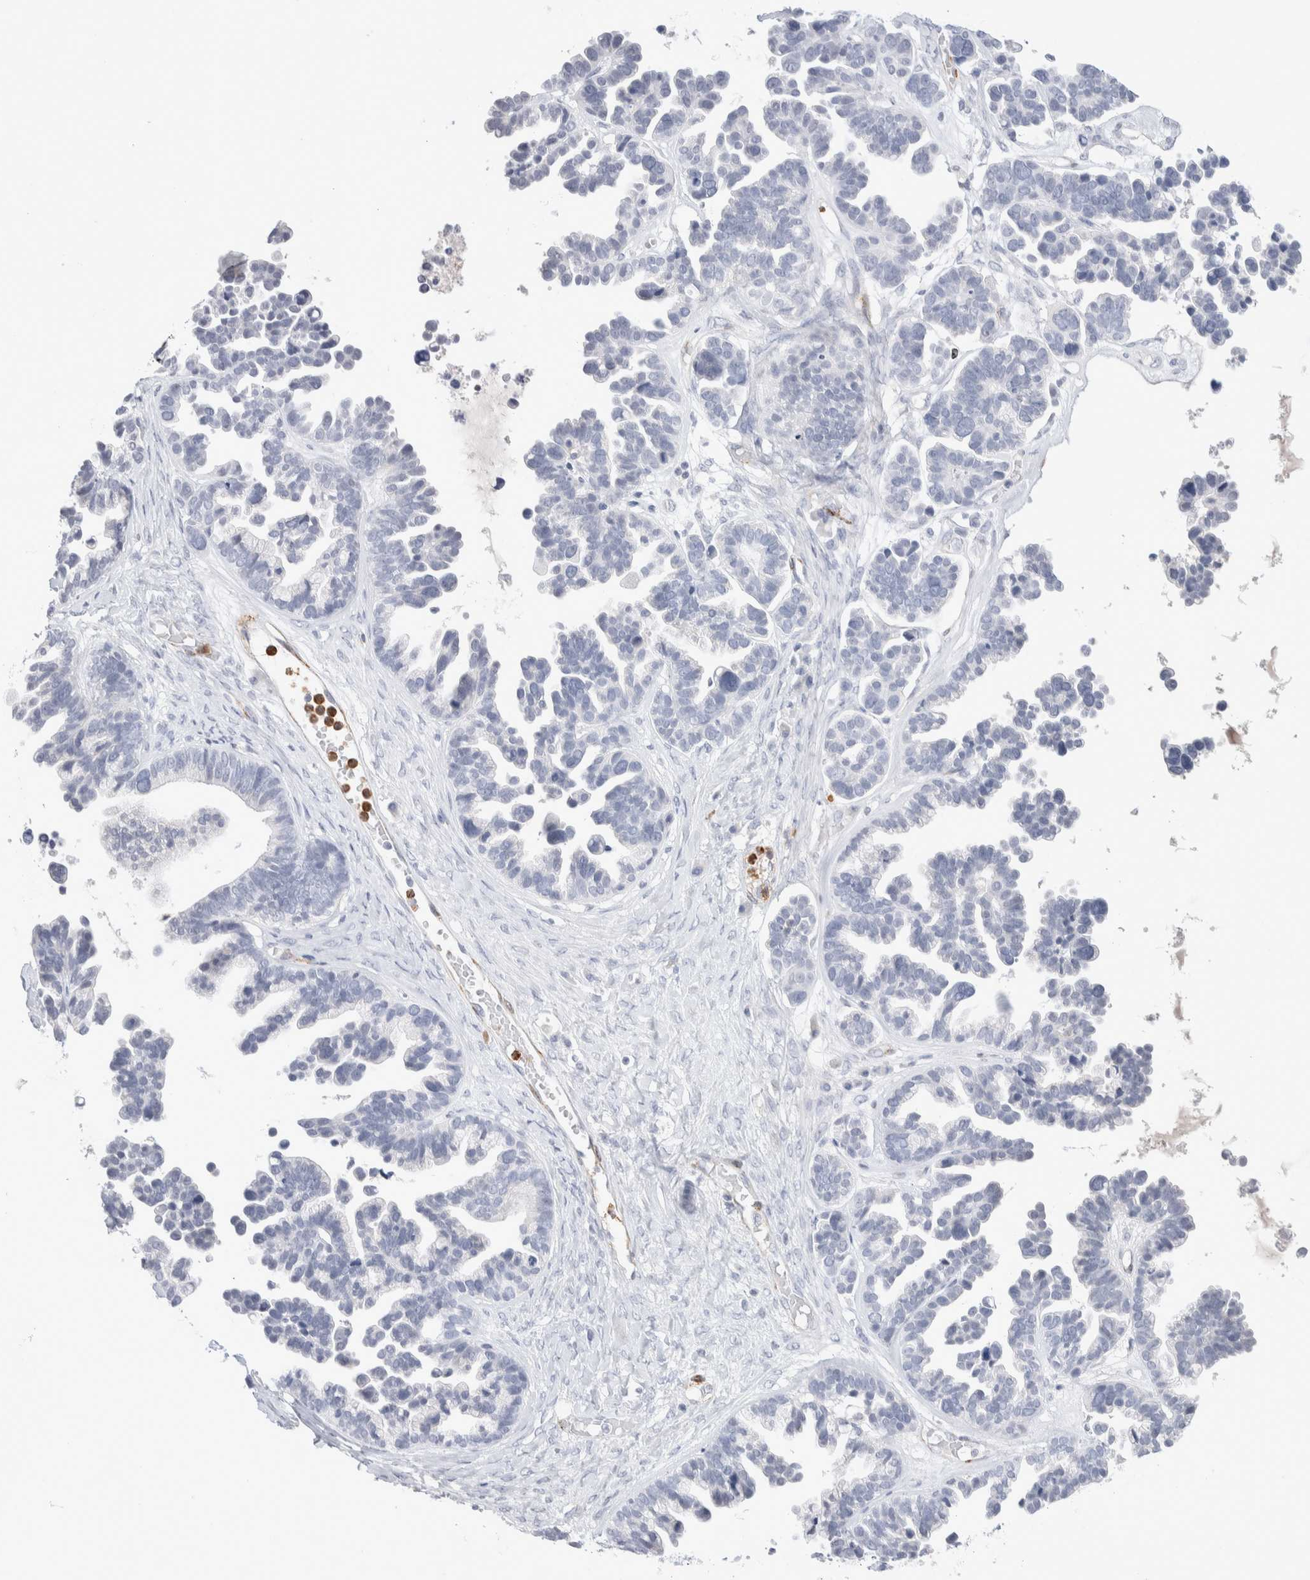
{"staining": {"intensity": "negative", "quantity": "none", "location": "none"}, "tissue": "ovarian cancer", "cell_type": "Tumor cells", "image_type": "cancer", "snomed": [{"axis": "morphology", "description": "Cystadenocarcinoma, serous, NOS"}, {"axis": "topography", "description": "Ovary"}], "caption": "A photomicrograph of serous cystadenocarcinoma (ovarian) stained for a protein demonstrates no brown staining in tumor cells. (Brightfield microscopy of DAB immunohistochemistry at high magnification).", "gene": "SEPTIN4", "patient": {"sex": "female", "age": 56}}